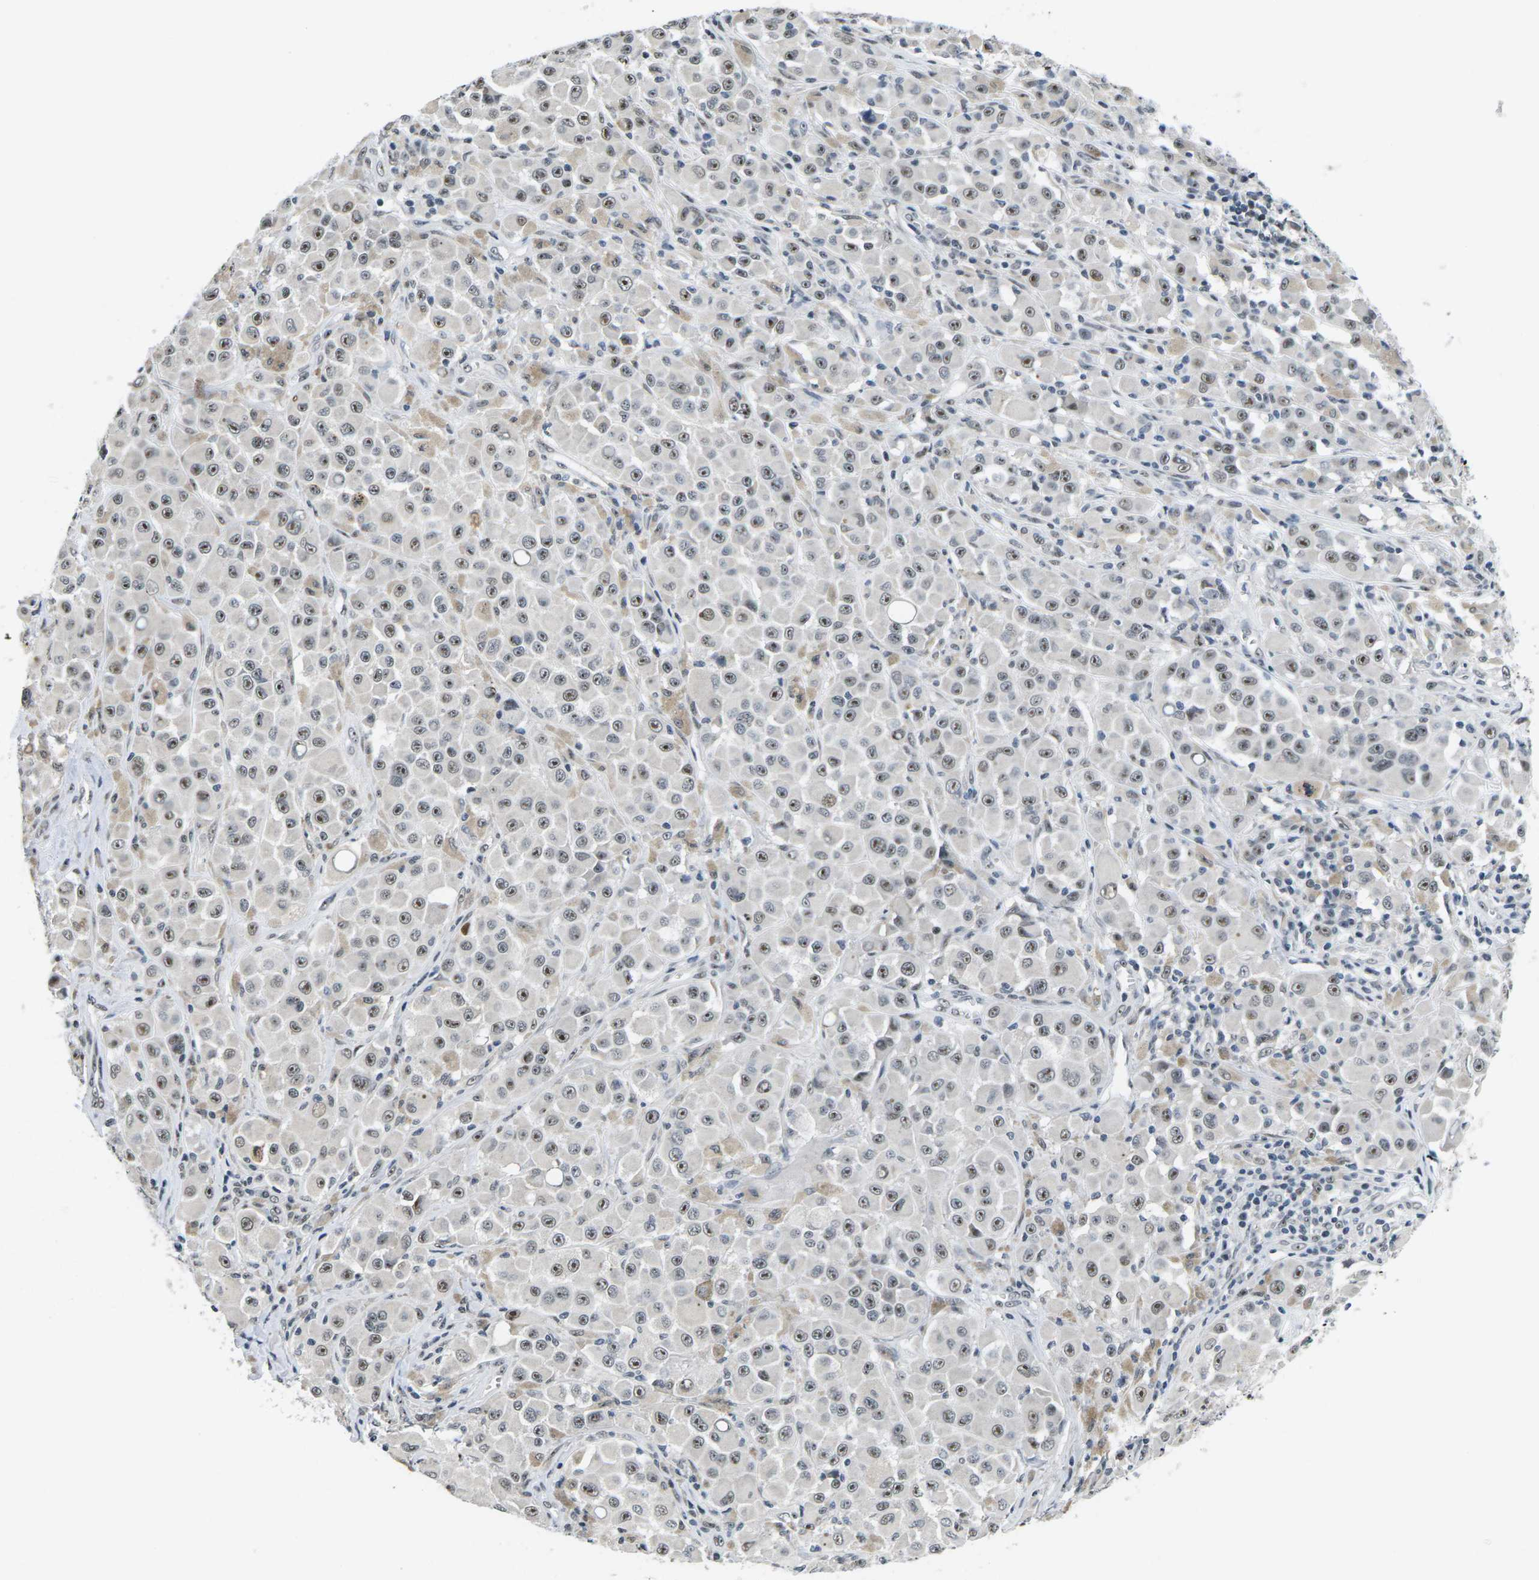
{"staining": {"intensity": "moderate", "quantity": ">75%", "location": "nuclear"}, "tissue": "melanoma", "cell_type": "Tumor cells", "image_type": "cancer", "snomed": [{"axis": "morphology", "description": "Malignant melanoma, NOS"}, {"axis": "topography", "description": "Skin"}], "caption": "An immunohistochemistry micrograph of tumor tissue is shown. Protein staining in brown highlights moderate nuclear positivity in melanoma within tumor cells.", "gene": "NSRP1", "patient": {"sex": "male", "age": 84}}